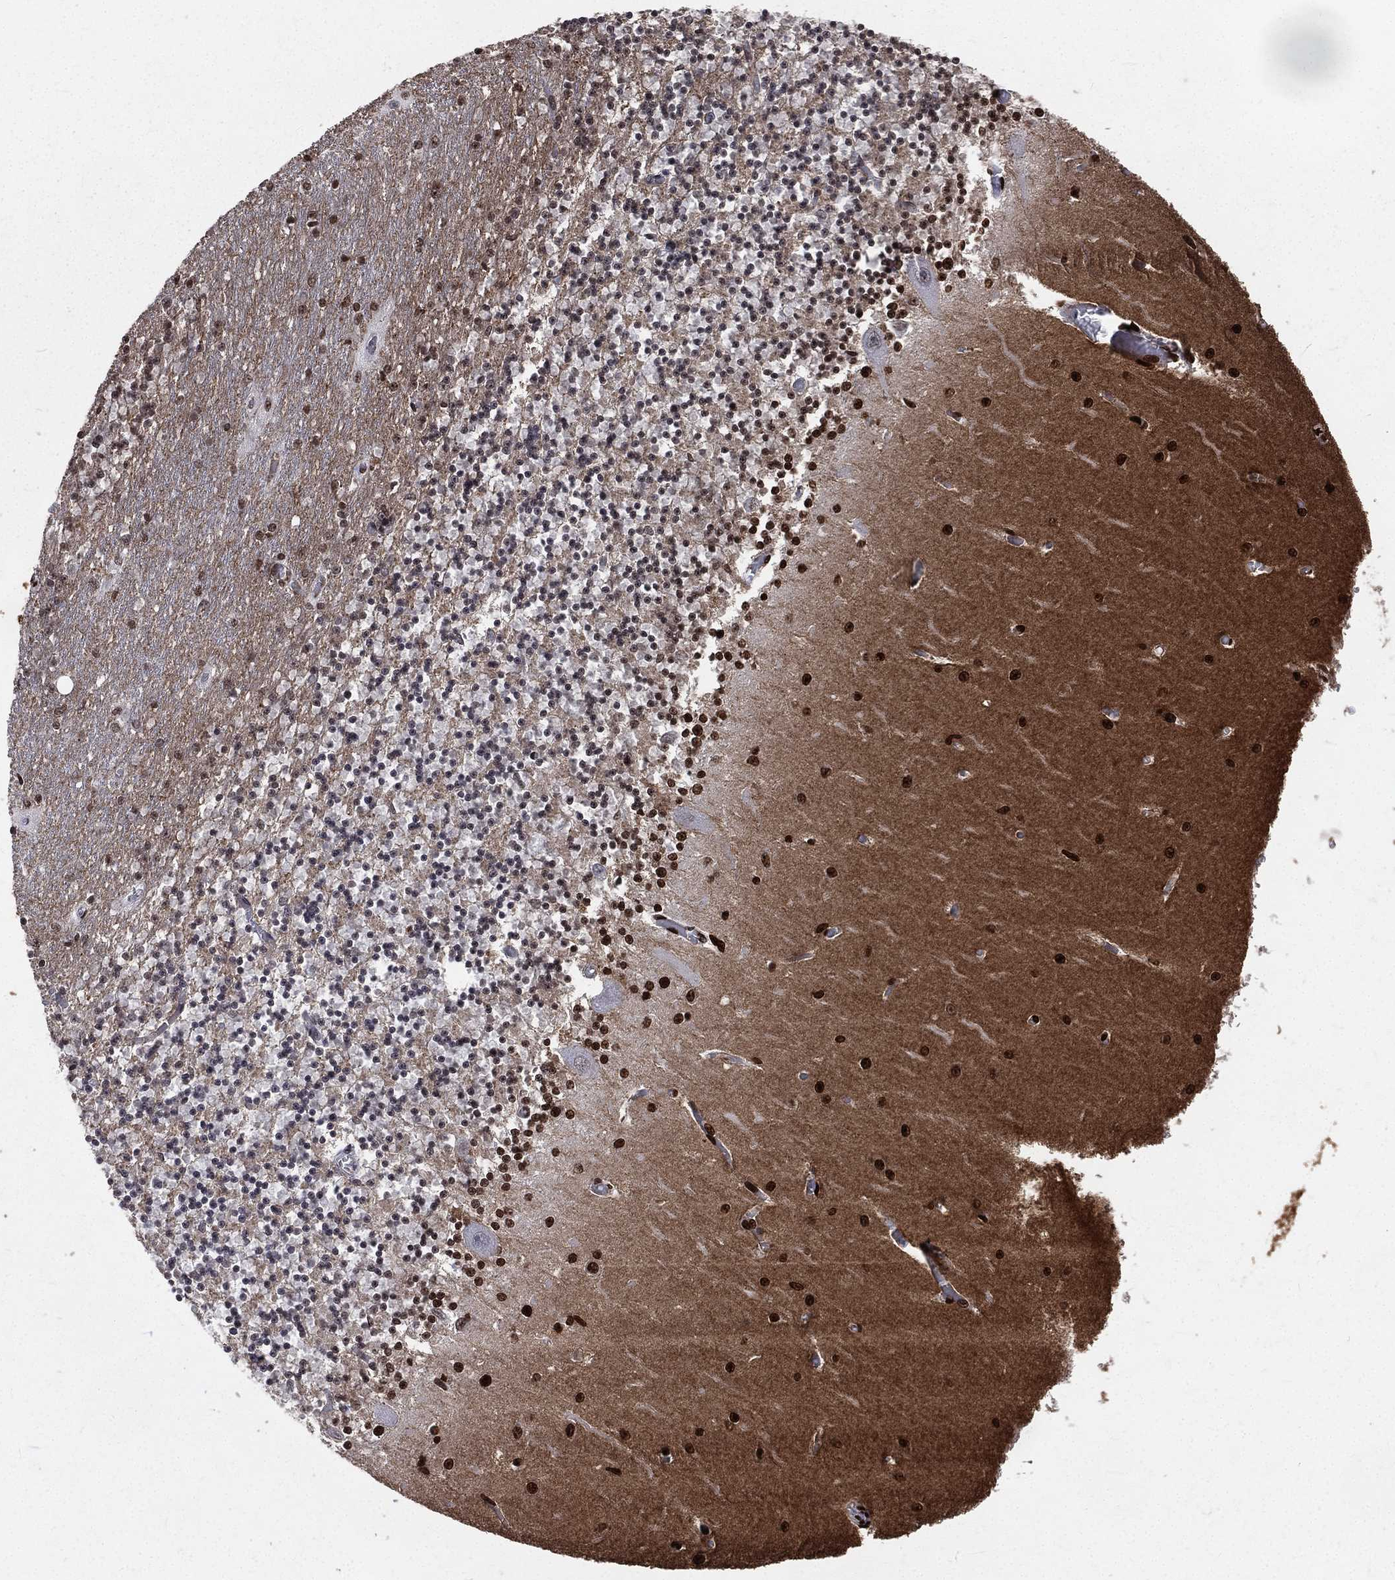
{"staining": {"intensity": "negative", "quantity": "none", "location": "none"}, "tissue": "cerebellum", "cell_type": "Cells in granular layer", "image_type": "normal", "snomed": [{"axis": "morphology", "description": "Normal tissue, NOS"}, {"axis": "topography", "description": "Cerebellum"}], "caption": "Human cerebellum stained for a protein using immunohistochemistry (IHC) reveals no staining in cells in granular layer.", "gene": "BASP1", "patient": {"sex": "female", "age": 64}}